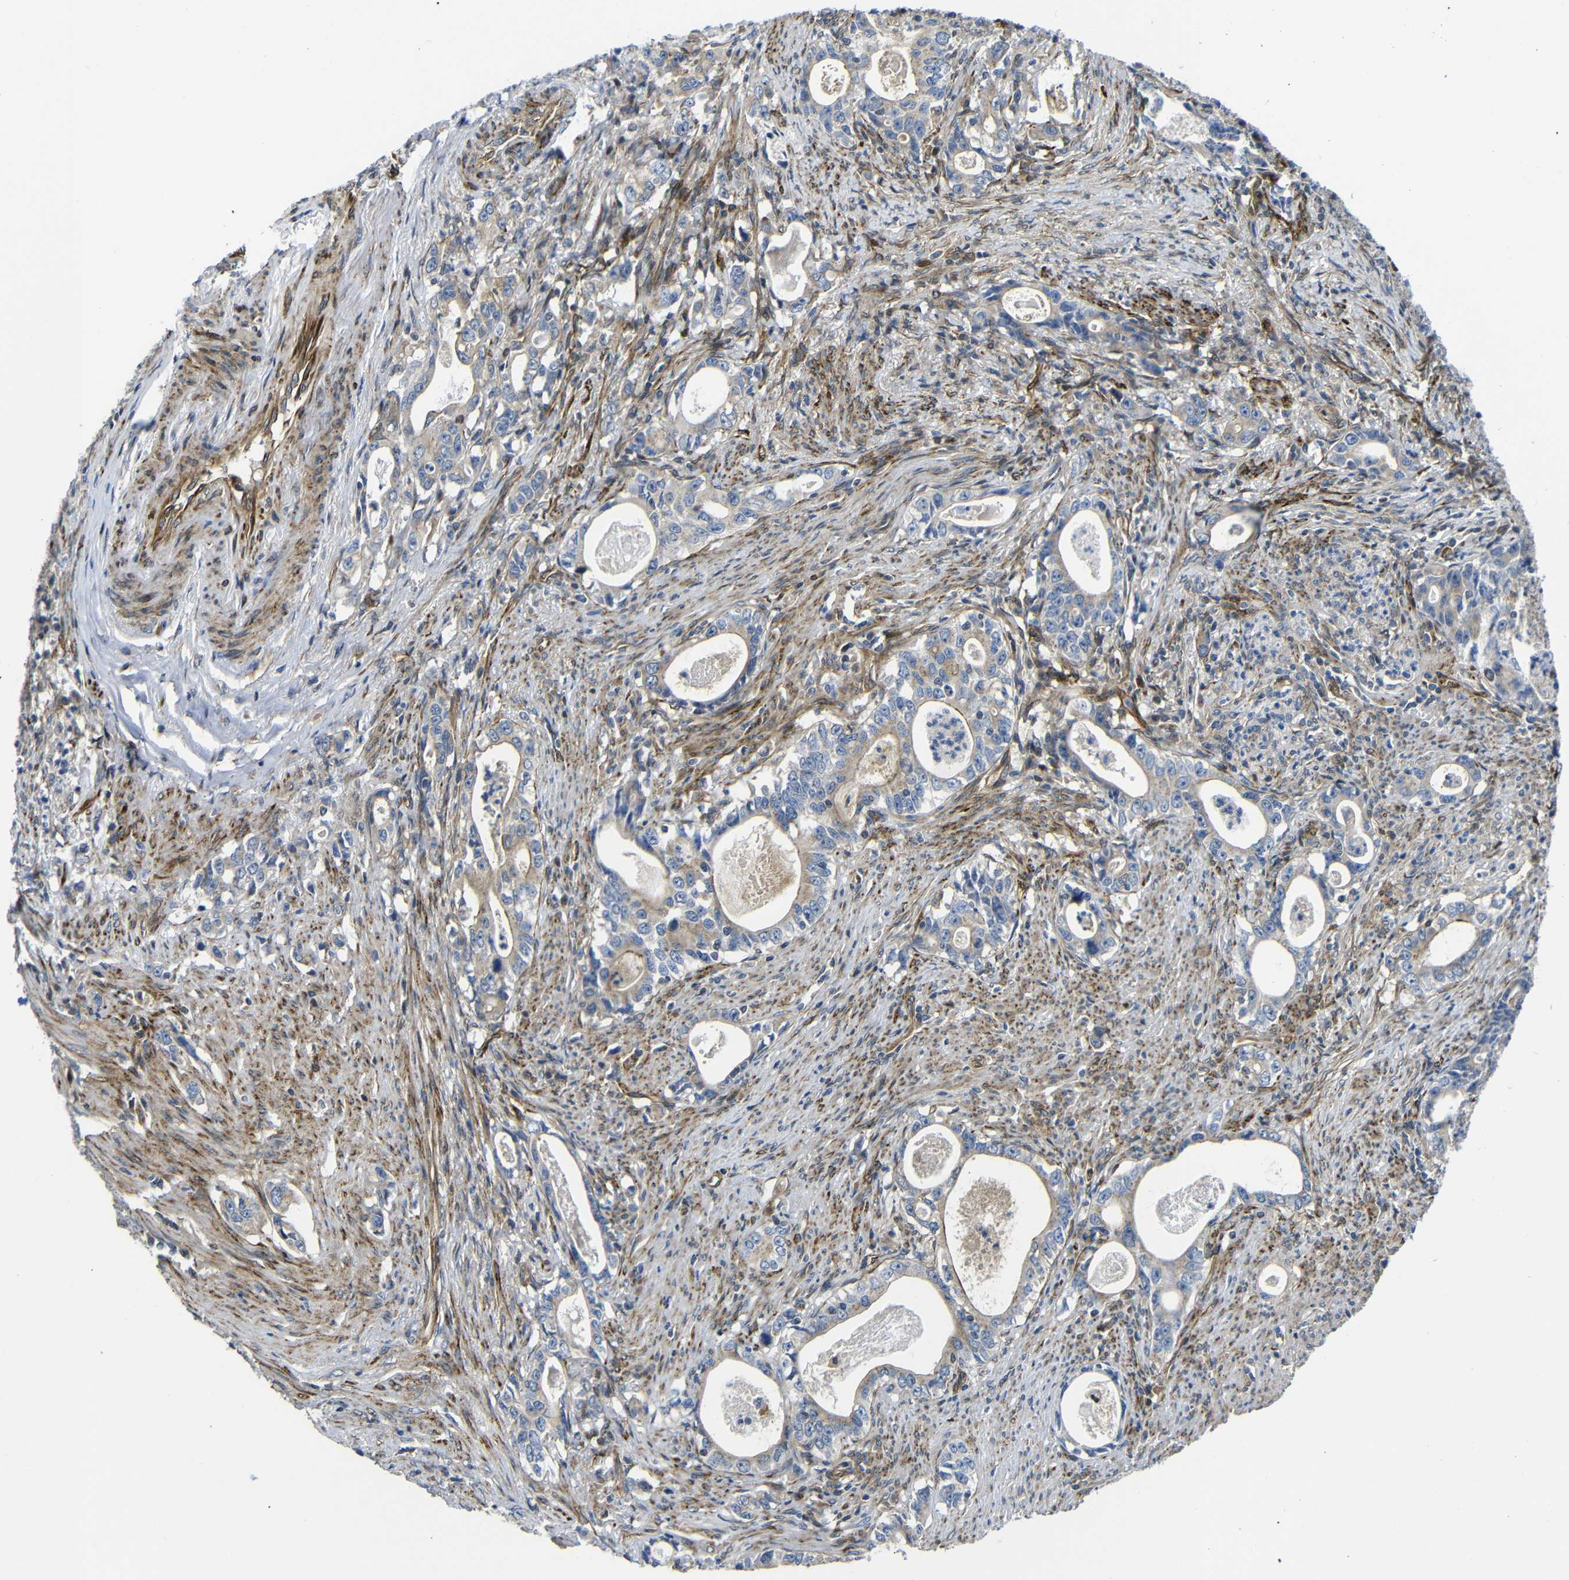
{"staining": {"intensity": "moderate", "quantity": ">75%", "location": "cytoplasmic/membranous"}, "tissue": "stomach cancer", "cell_type": "Tumor cells", "image_type": "cancer", "snomed": [{"axis": "morphology", "description": "Adenocarcinoma, NOS"}, {"axis": "topography", "description": "Stomach, lower"}], "caption": "Stomach adenocarcinoma stained for a protein (brown) exhibits moderate cytoplasmic/membranous positive positivity in about >75% of tumor cells.", "gene": "PARP14", "patient": {"sex": "female", "age": 72}}